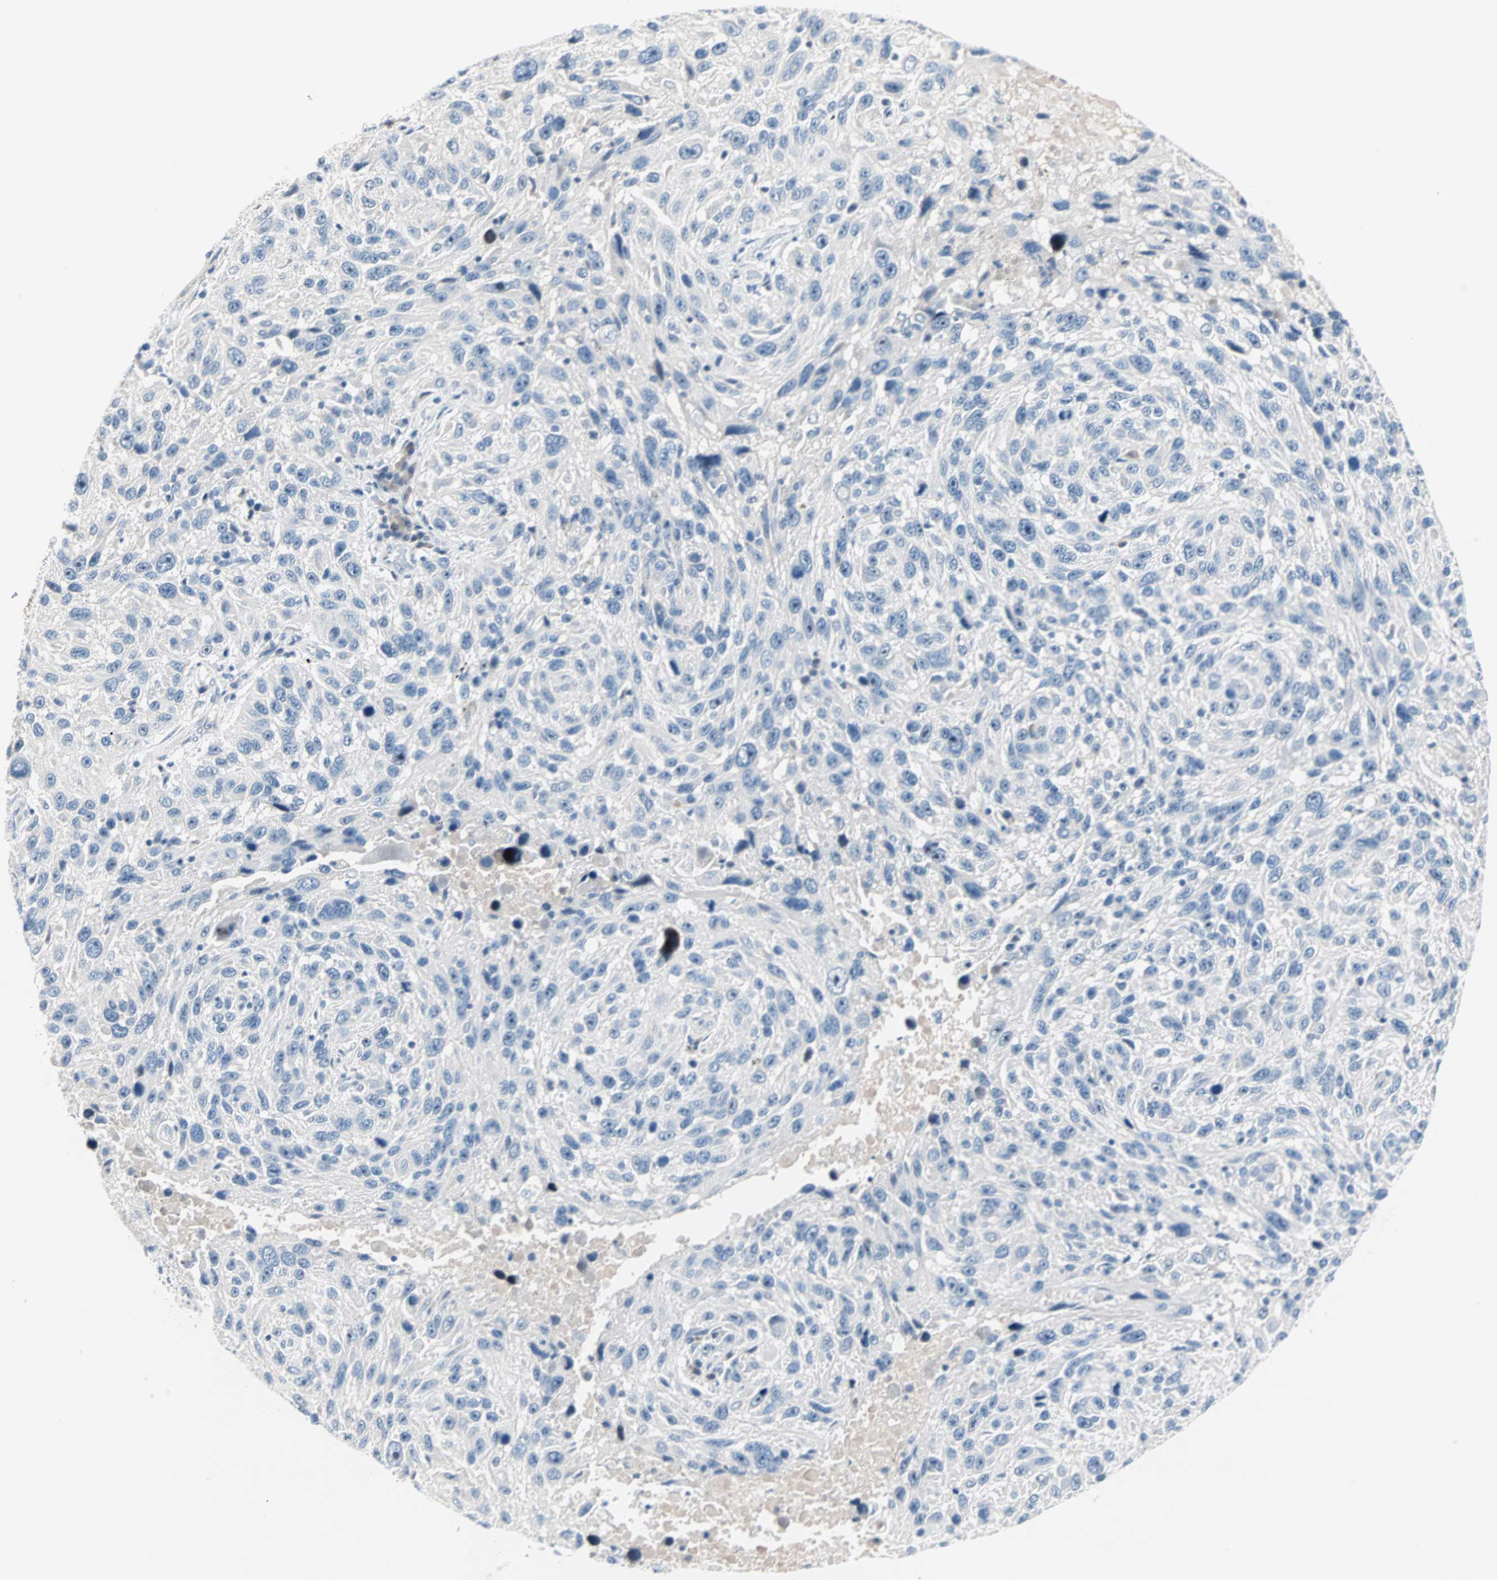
{"staining": {"intensity": "negative", "quantity": "none", "location": "none"}, "tissue": "melanoma", "cell_type": "Tumor cells", "image_type": "cancer", "snomed": [{"axis": "morphology", "description": "Malignant melanoma, NOS"}, {"axis": "topography", "description": "Skin"}], "caption": "There is no significant expression in tumor cells of melanoma.", "gene": "NEFH", "patient": {"sex": "male", "age": 53}}